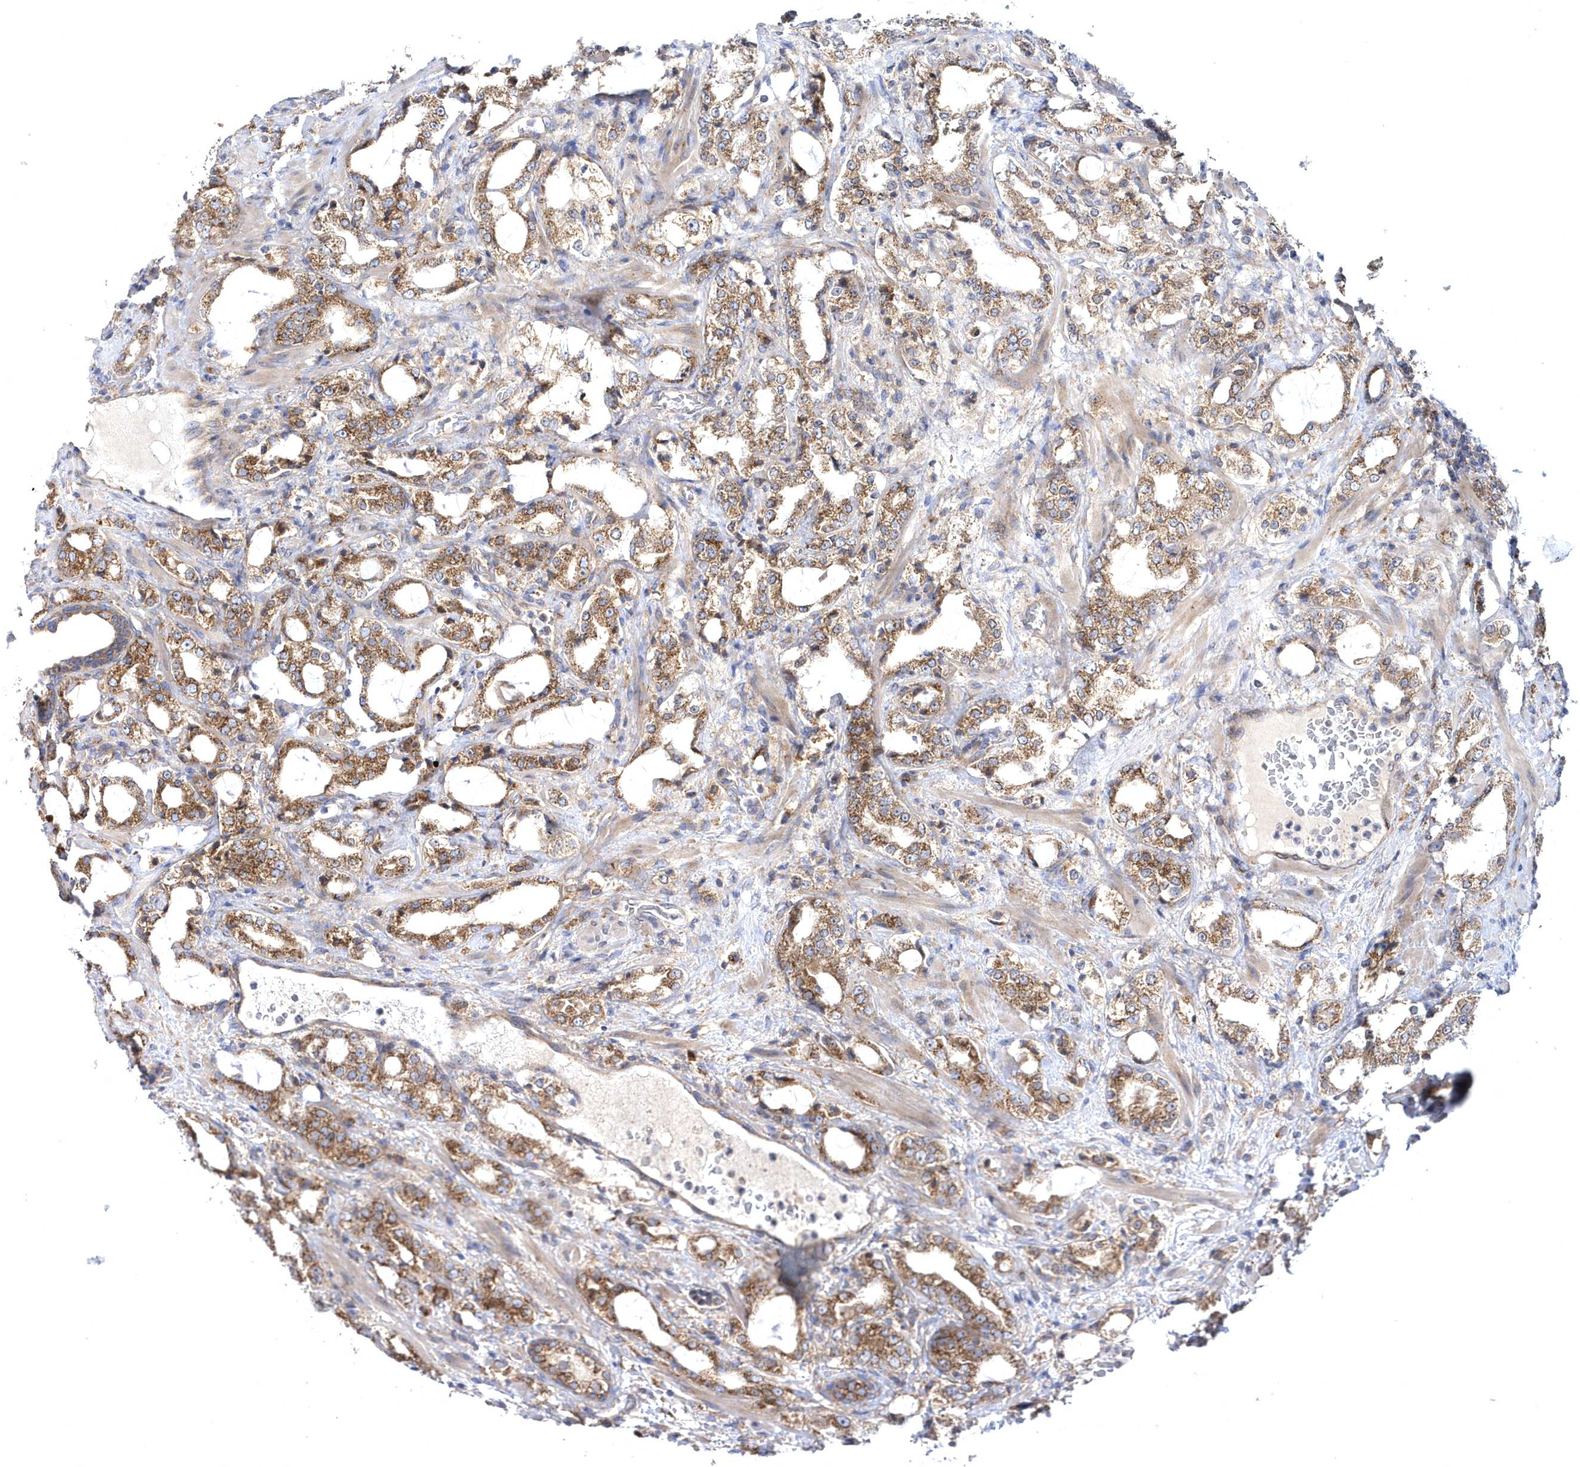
{"staining": {"intensity": "moderate", "quantity": ">75%", "location": "cytoplasmic/membranous"}, "tissue": "prostate cancer", "cell_type": "Tumor cells", "image_type": "cancer", "snomed": [{"axis": "morphology", "description": "Adenocarcinoma, High grade"}, {"axis": "topography", "description": "Prostate"}], "caption": "This is an image of IHC staining of prostate cancer, which shows moderate expression in the cytoplasmic/membranous of tumor cells.", "gene": "COPB2", "patient": {"sex": "male", "age": 64}}